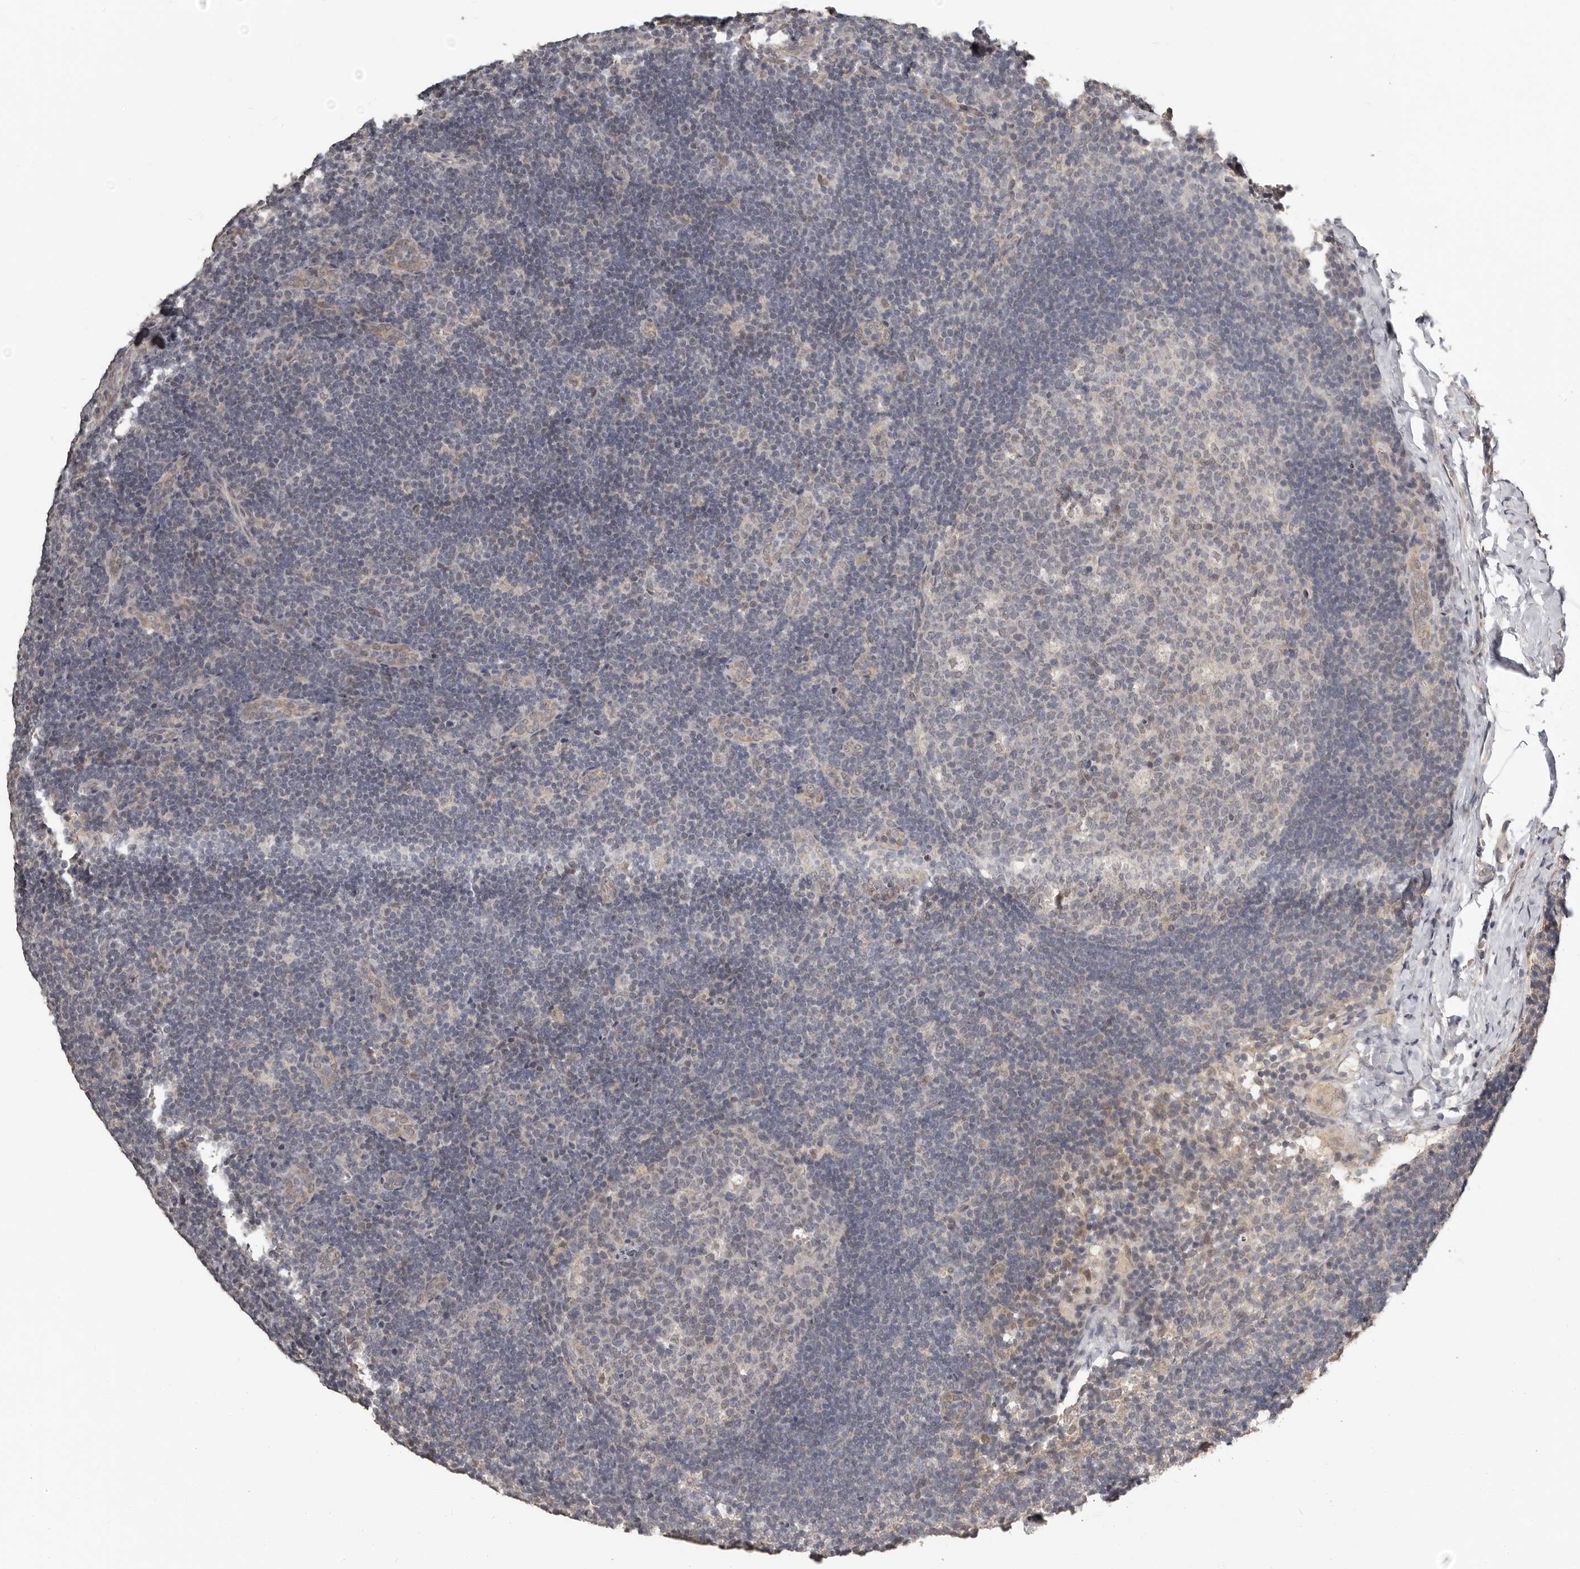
{"staining": {"intensity": "negative", "quantity": "none", "location": "none"}, "tissue": "lymph node", "cell_type": "Germinal center cells", "image_type": "normal", "snomed": [{"axis": "morphology", "description": "Normal tissue, NOS"}, {"axis": "topography", "description": "Lymph node"}], "caption": "The immunohistochemistry photomicrograph has no significant staining in germinal center cells of lymph node.", "gene": "ZFP14", "patient": {"sex": "female", "age": 22}}